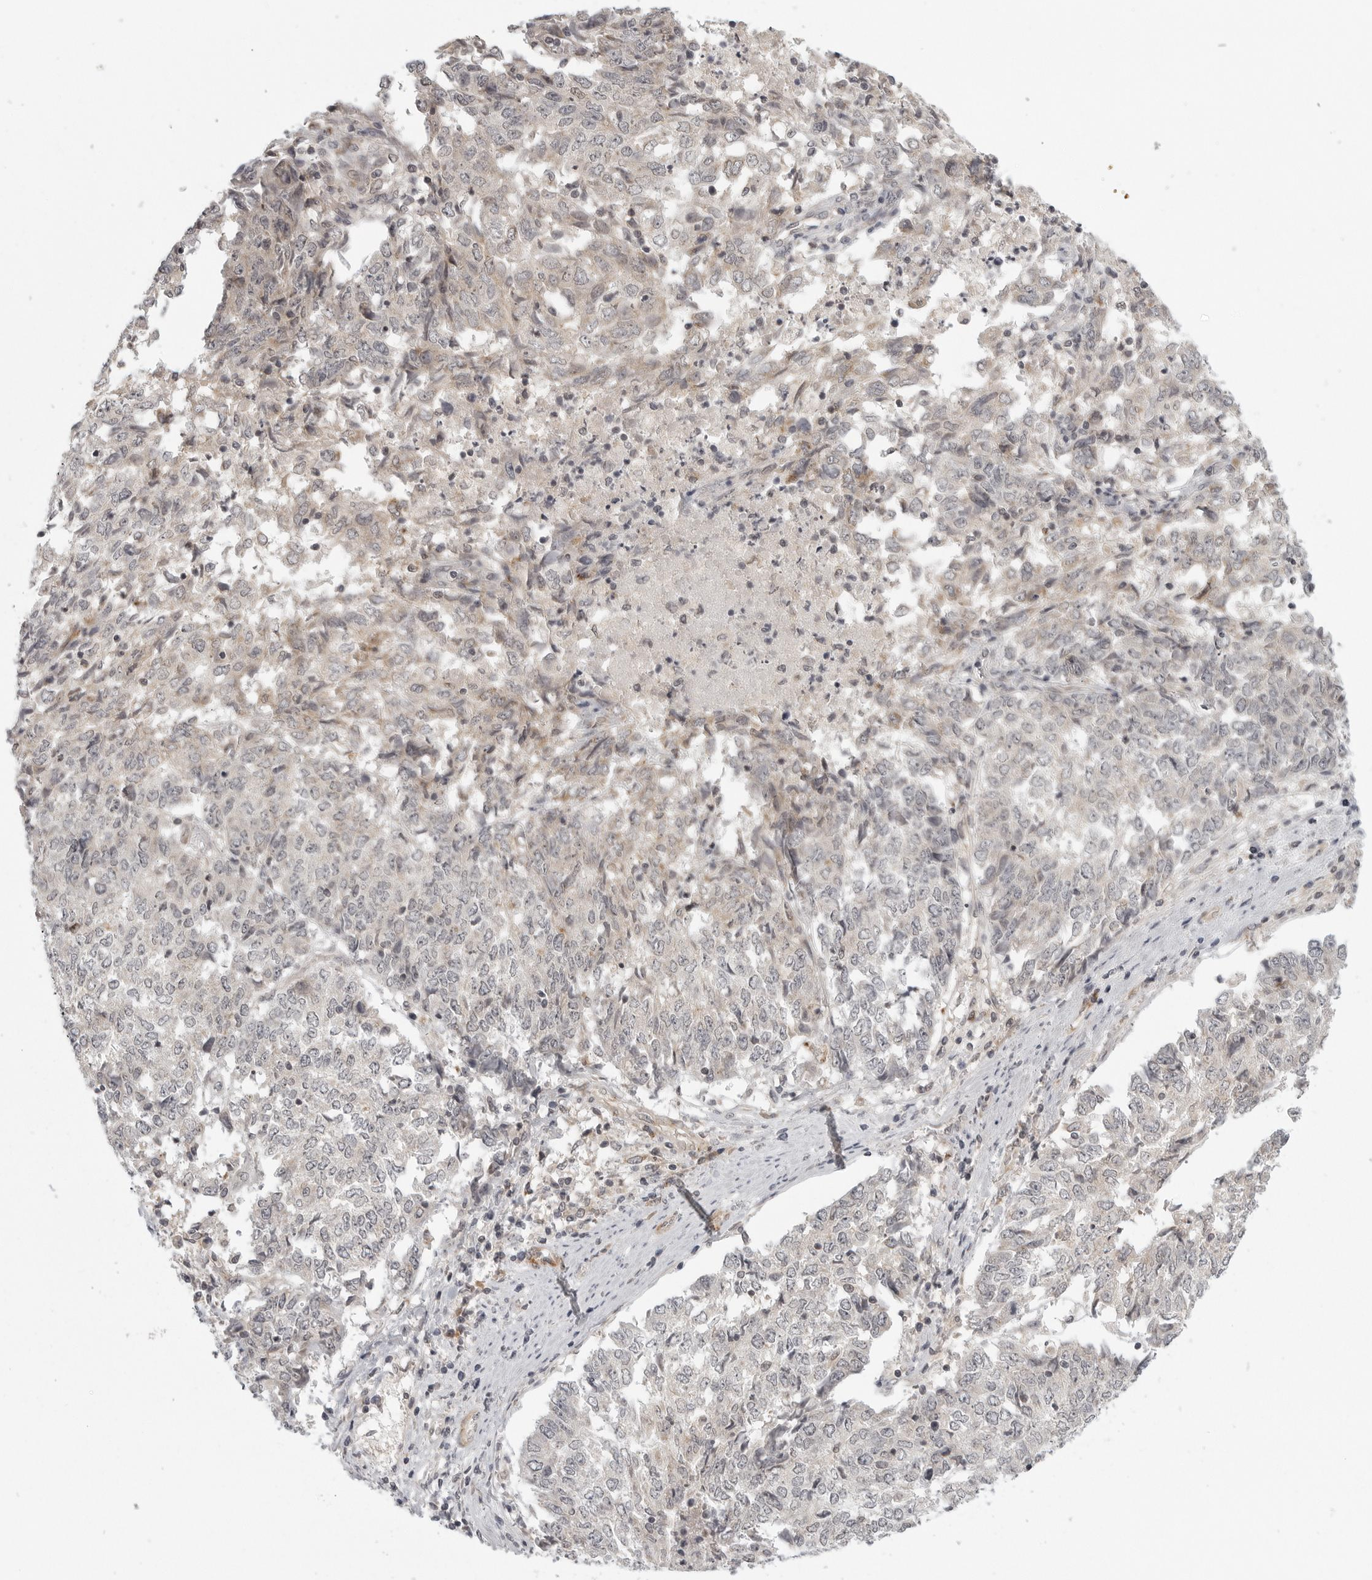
{"staining": {"intensity": "negative", "quantity": "none", "location": "none"}, "tissue": "endometrial cancer", "cell_type": "Tumor cells", "image_type": "cancer", "snomed": [{"axis": "morphology", "description": "Adenocarcinoma, NOS"}, {"axis": "topography", "description": "Endometrium"}], "caption": "Endometrial cancer stained for a protein using IHC demonstrates no staining tumor cells.", "gene": "TUT4", "patient": {"sex": "female", "age": 80}}